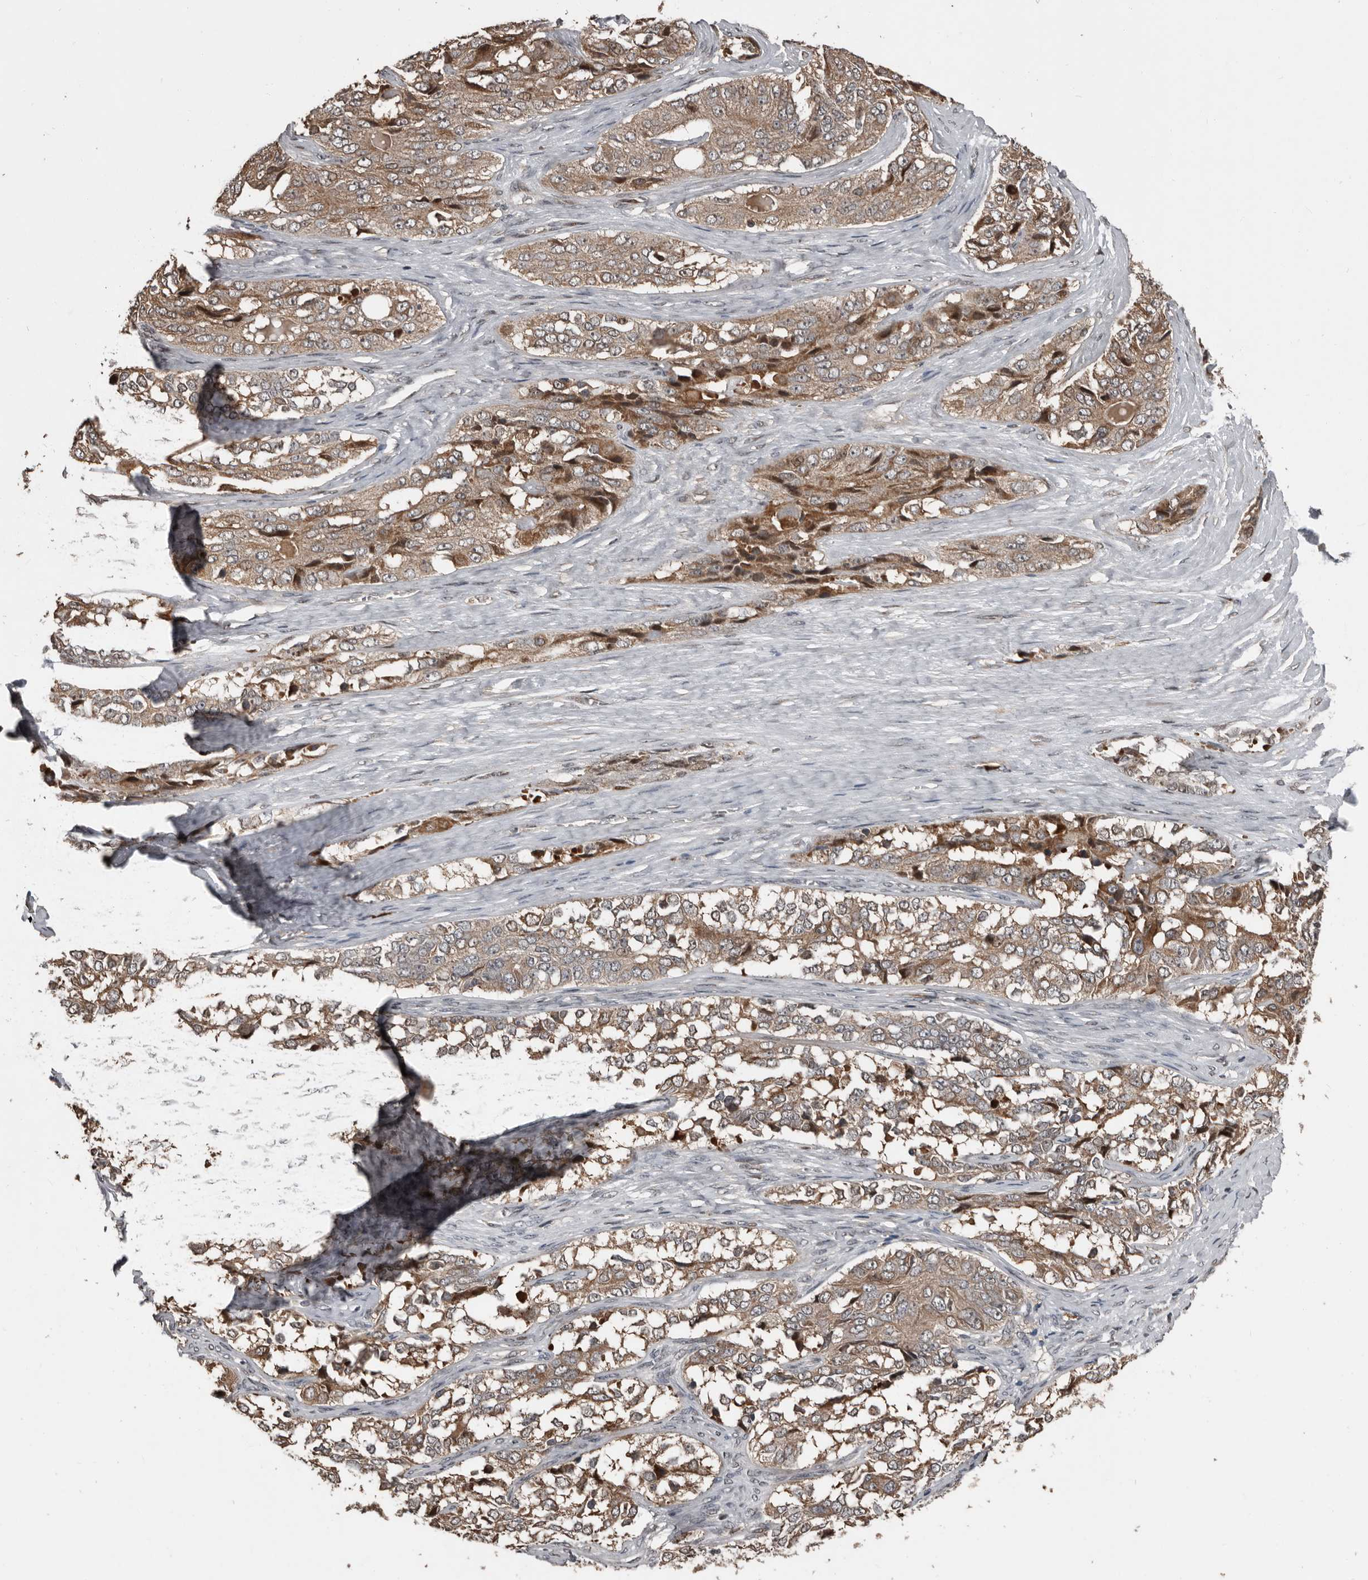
{"staining": {"intensity": "moderate", "quantity": ">75%", "location": "cytoplasmic/membranous"}, "tissue": "ovarian cancer", "cell_type": "Tumor cells", "image_type": "cancer", "snomed": [{"axis": "morphology", "description": "Carcinoma, endometroid"}, {"axis": "topography", "description": "Ovary"}], "caption": "Tumor cells show moderate cytoplasmic/membranous expression in about >75% of cells in ovarian cancer. (DAB IHC, brown staining for protein, blue staining for nuclei).", "gene": "FSBP", "patient": {"sex": "female", "age": 51}}